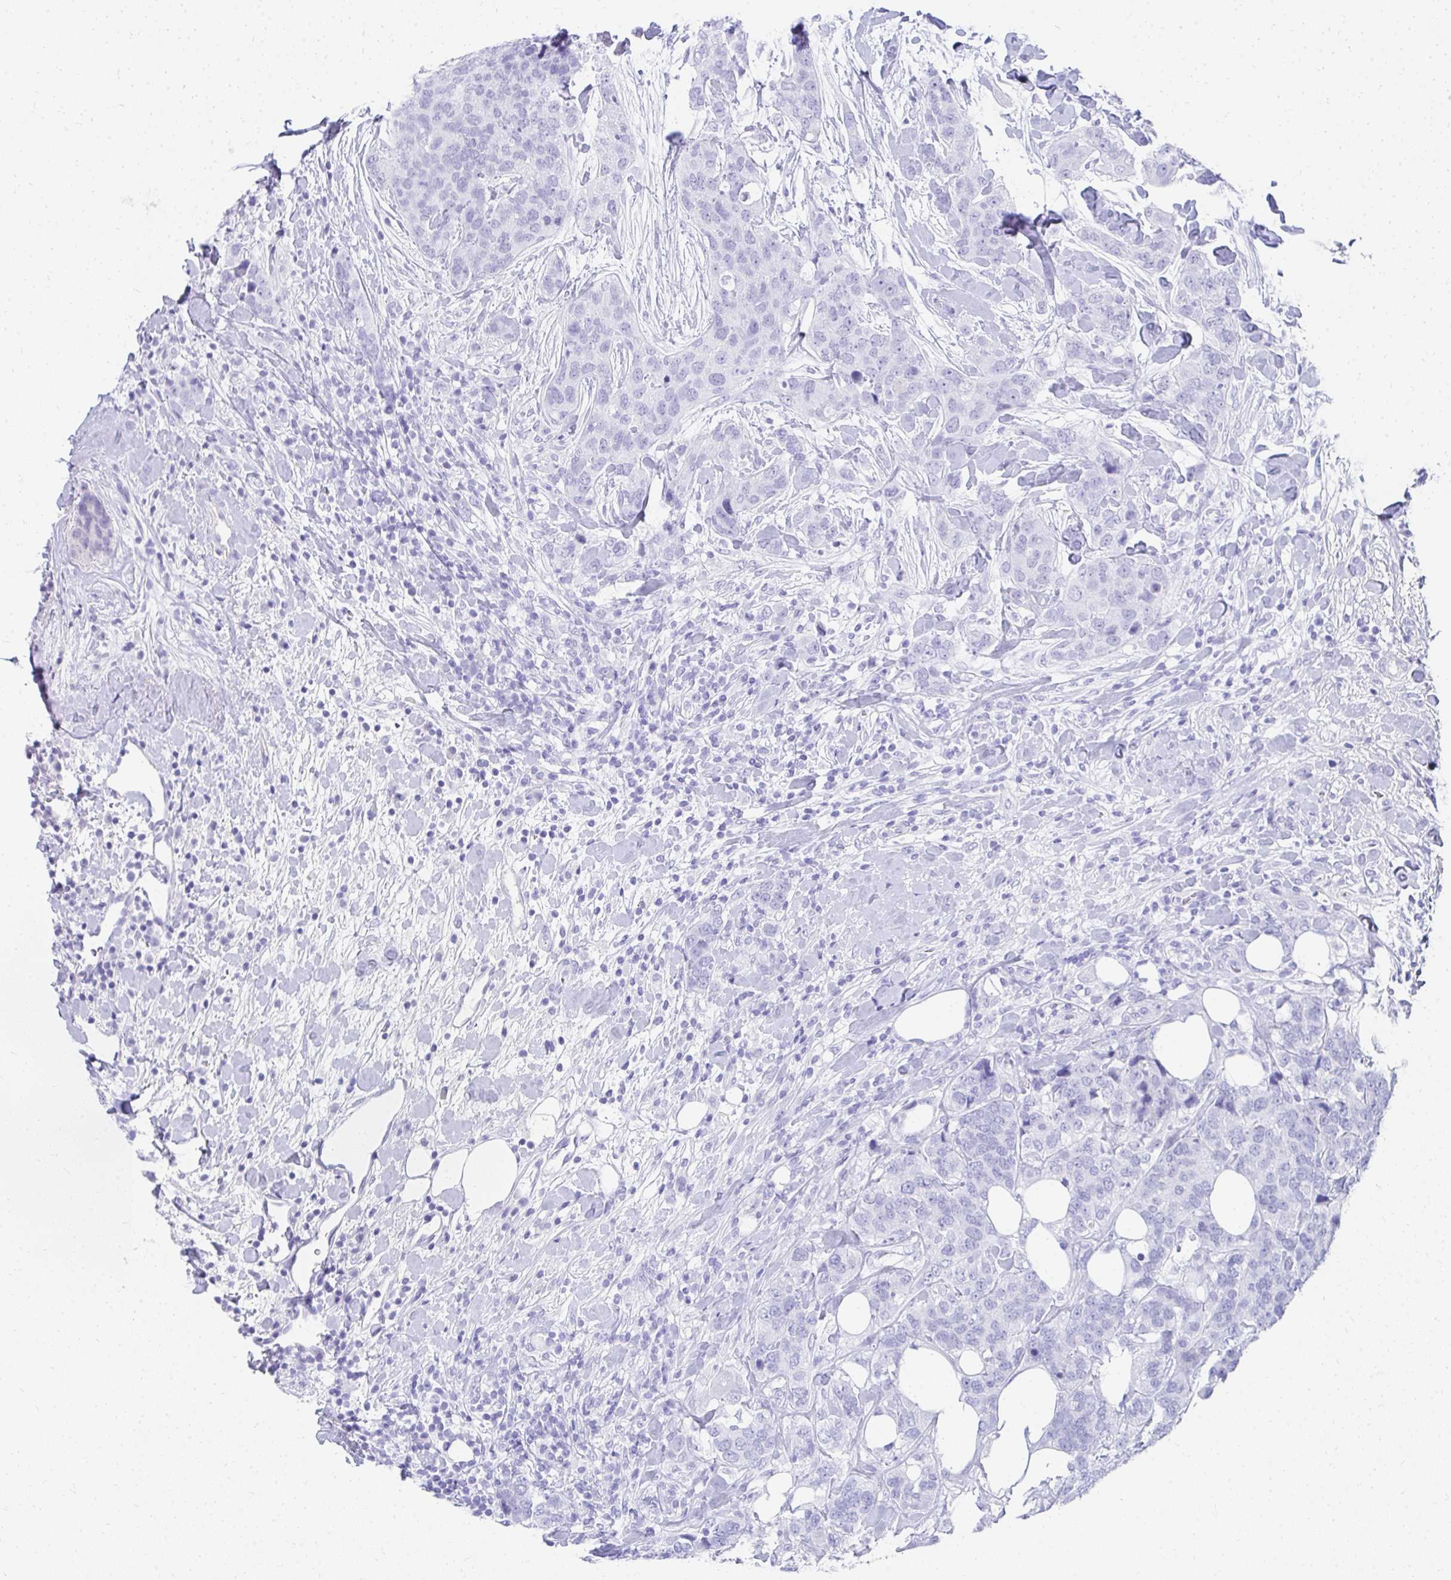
{"staining": {"intensity": "negative", "quantity": "none", "location": "none"}, "tissue": "breast cancer", "cell_type": "Tumor cells", "image_type": "cancer", "snomed": [{"axis": "morphology", "description": "Lobular carcinoma"}, {"axis": "topography", "description": "Breast"}], "caption": "This is an IHC photomicrograph of lobular carcinoma (breast). There is no positivity in tumor cells.", "gene": "TNNT1", "patient": {"sex": "female", "age": 59}}